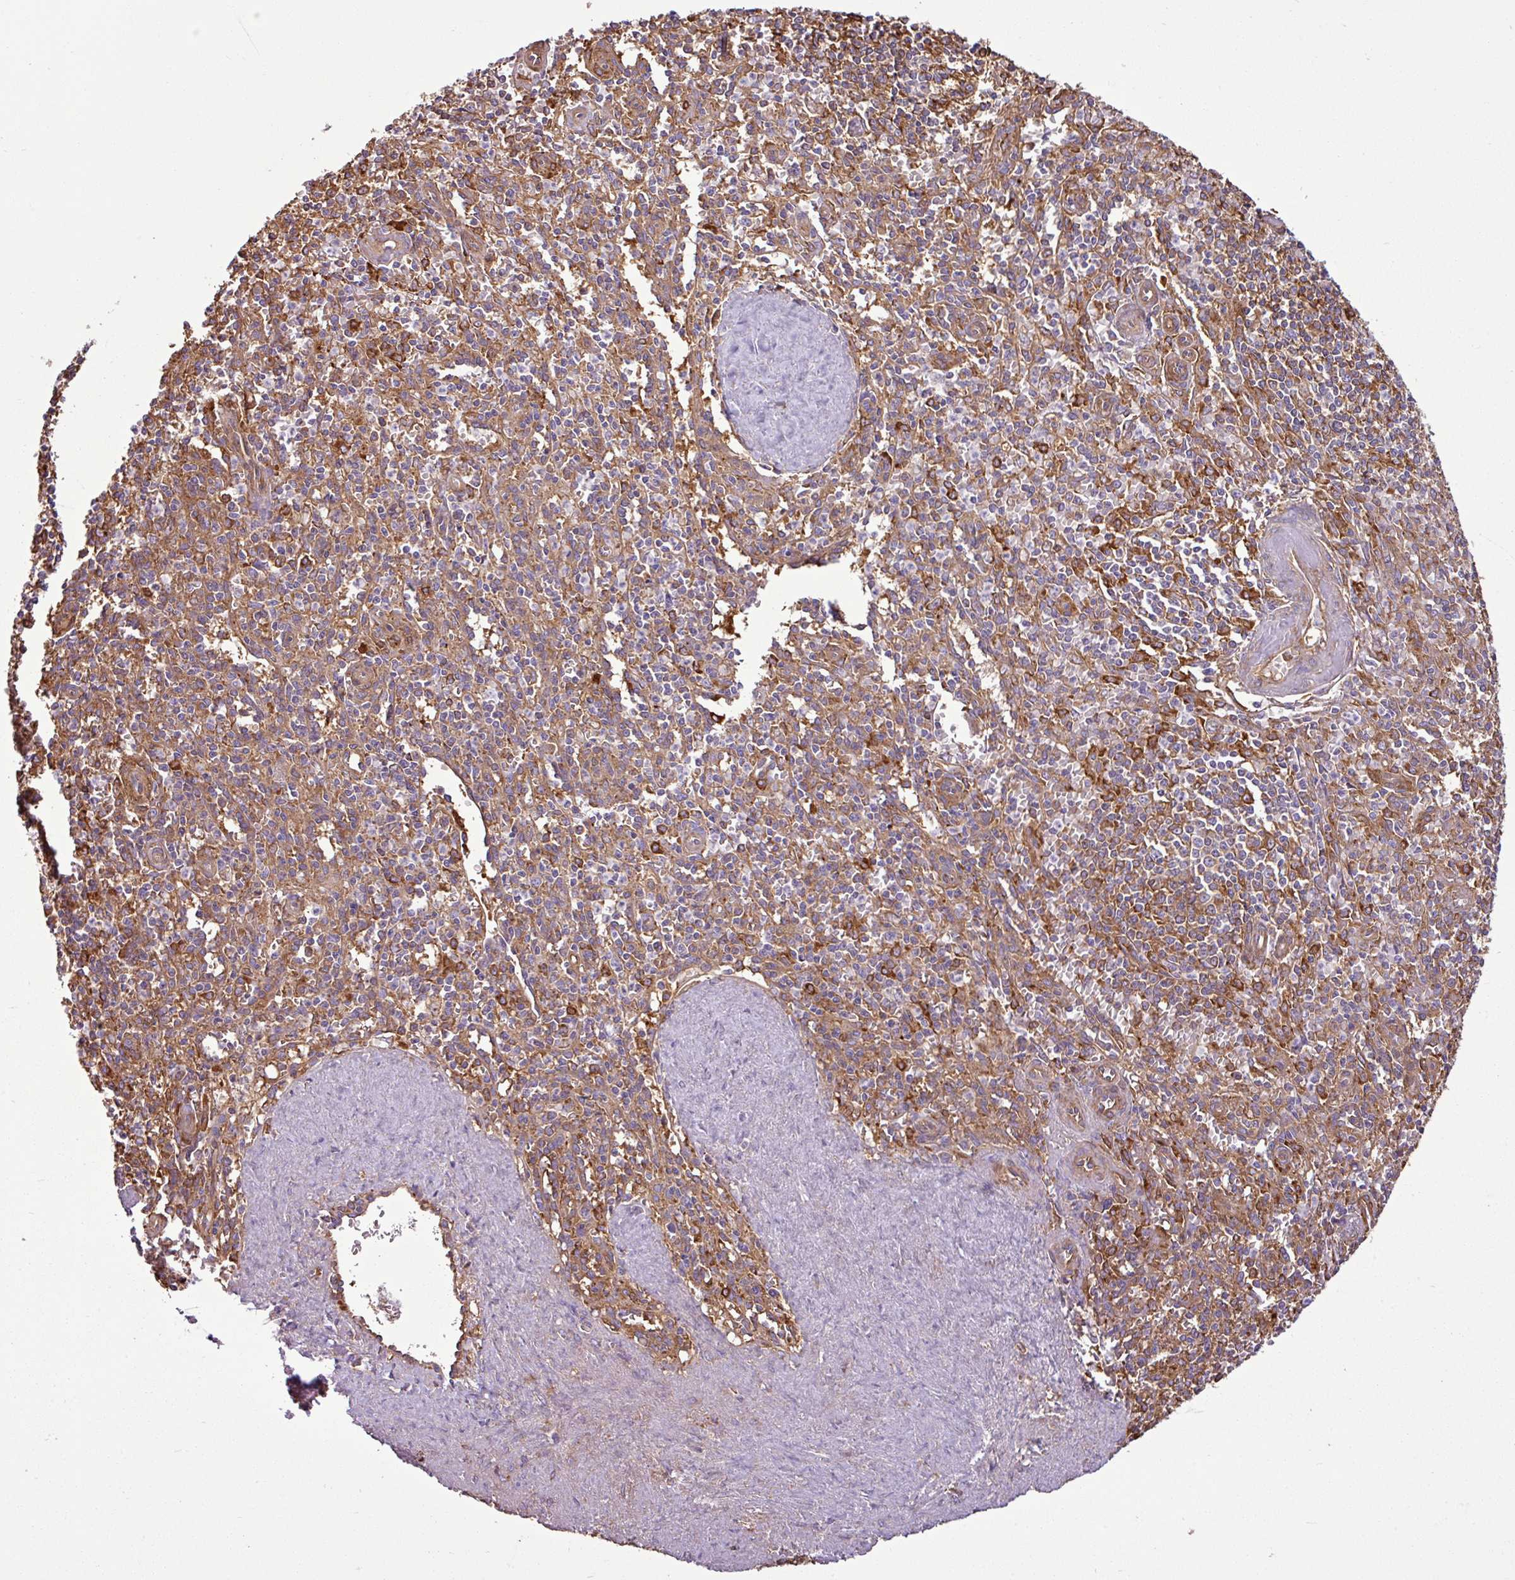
{"staining": {"intensity": "moderate", "quantity": "25%-75%", "location": "cytoplasmic/membranous"}, "tissue": "spleen", "cell_type": "Cells in red pulp", "image_type": "normal", "snomed": [{"axis": "morphology", "description": "Normal tissue, NOS"}, {"axis": "topography", "description": "Spleen"}], "caption": "Spleen stained with immunohistochemistry (IHC) demonstrates moderate cytoplasmic/membranous expression in approximately 25%-75% of cells in red pulp. The staining was performed using DAB to visualize the protein expression in brown, while the nuclei were stained in blue with hematoxylin (Magnification: 20x).", "gene": "PACSIN2", "patient": {"sex": "female", "age": 70}}